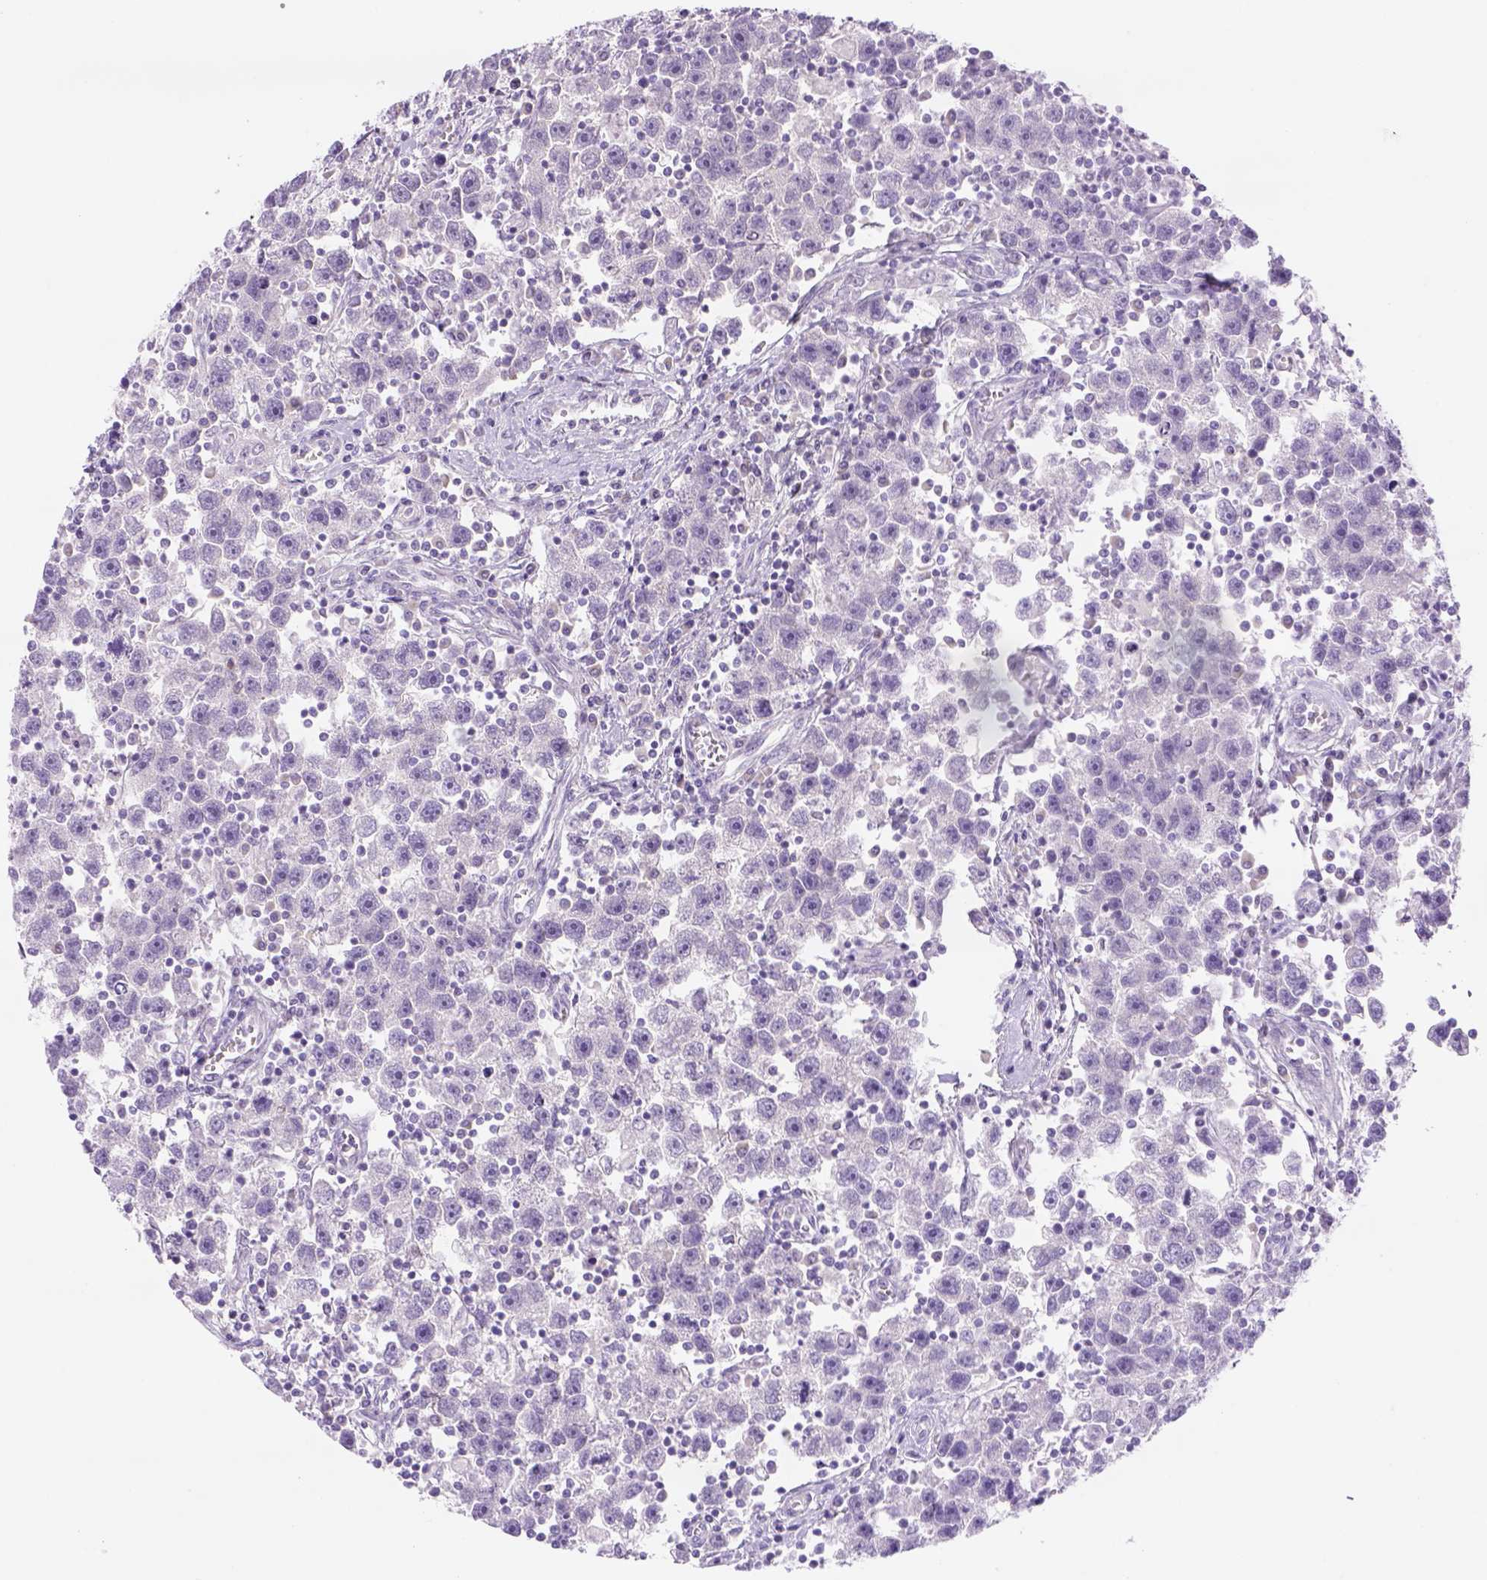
{"staining": {"intensity": "negative", "quantity": "none", "location": "none"}, "tissue": "testis cancer", "cell_type": "Tumor cells", "image_type": "cancer", "snomed": [{"axis": "morphology", "description": "Seminoma, NOS"}, {"axis": "topography", "description": "Testis"}], "caption": "The immunohistochemistry micrograph has no significant positivity in tumor cells of seminoma (testis) tissue.", "gene": "DNAH11", "patient": {"sex": "male", "age": 30}}